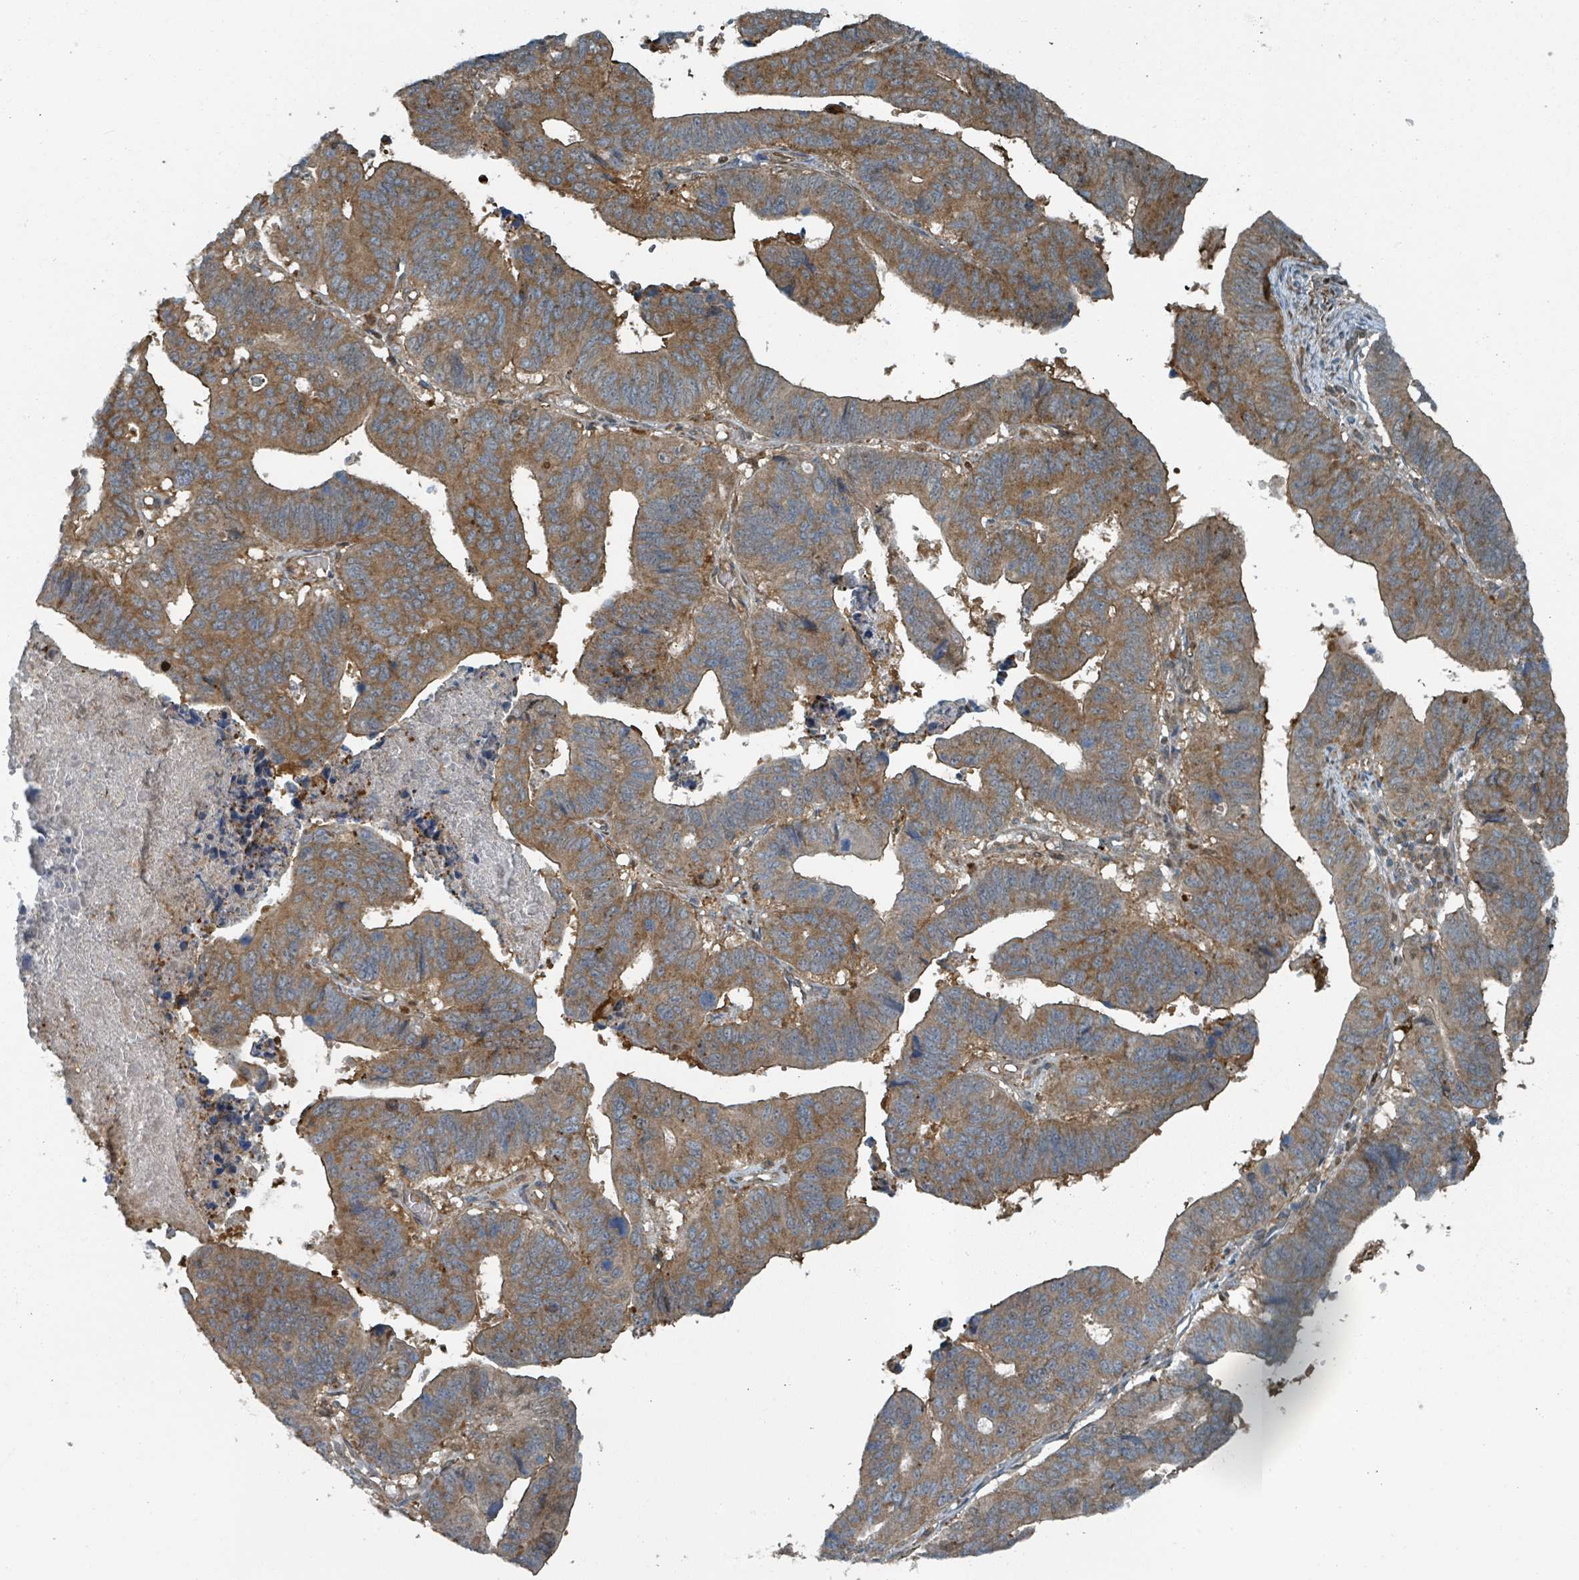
{"staining": {"intensity": "moderate", "quantity": ">75%", "location": "cytoplasmic/membranous"}, "tissue": "stomach cancer", "cell_type": "Tumor cells", "image_type": "cancer", "snomed": [{"axis": "morphology", "description": "Adenocarcinoma, NOS"}, {"axis": "topography", "description": "Stomach"}], "caption": "Immunohistochemical staining of adenocarcinoma (stomach) displays medium levels of moderate cytoplasmic/membranous protein staining in approximately >75% of tumor cells.", "gene": "RHPN2", "patient": {"sex": "male", "age": 59}}